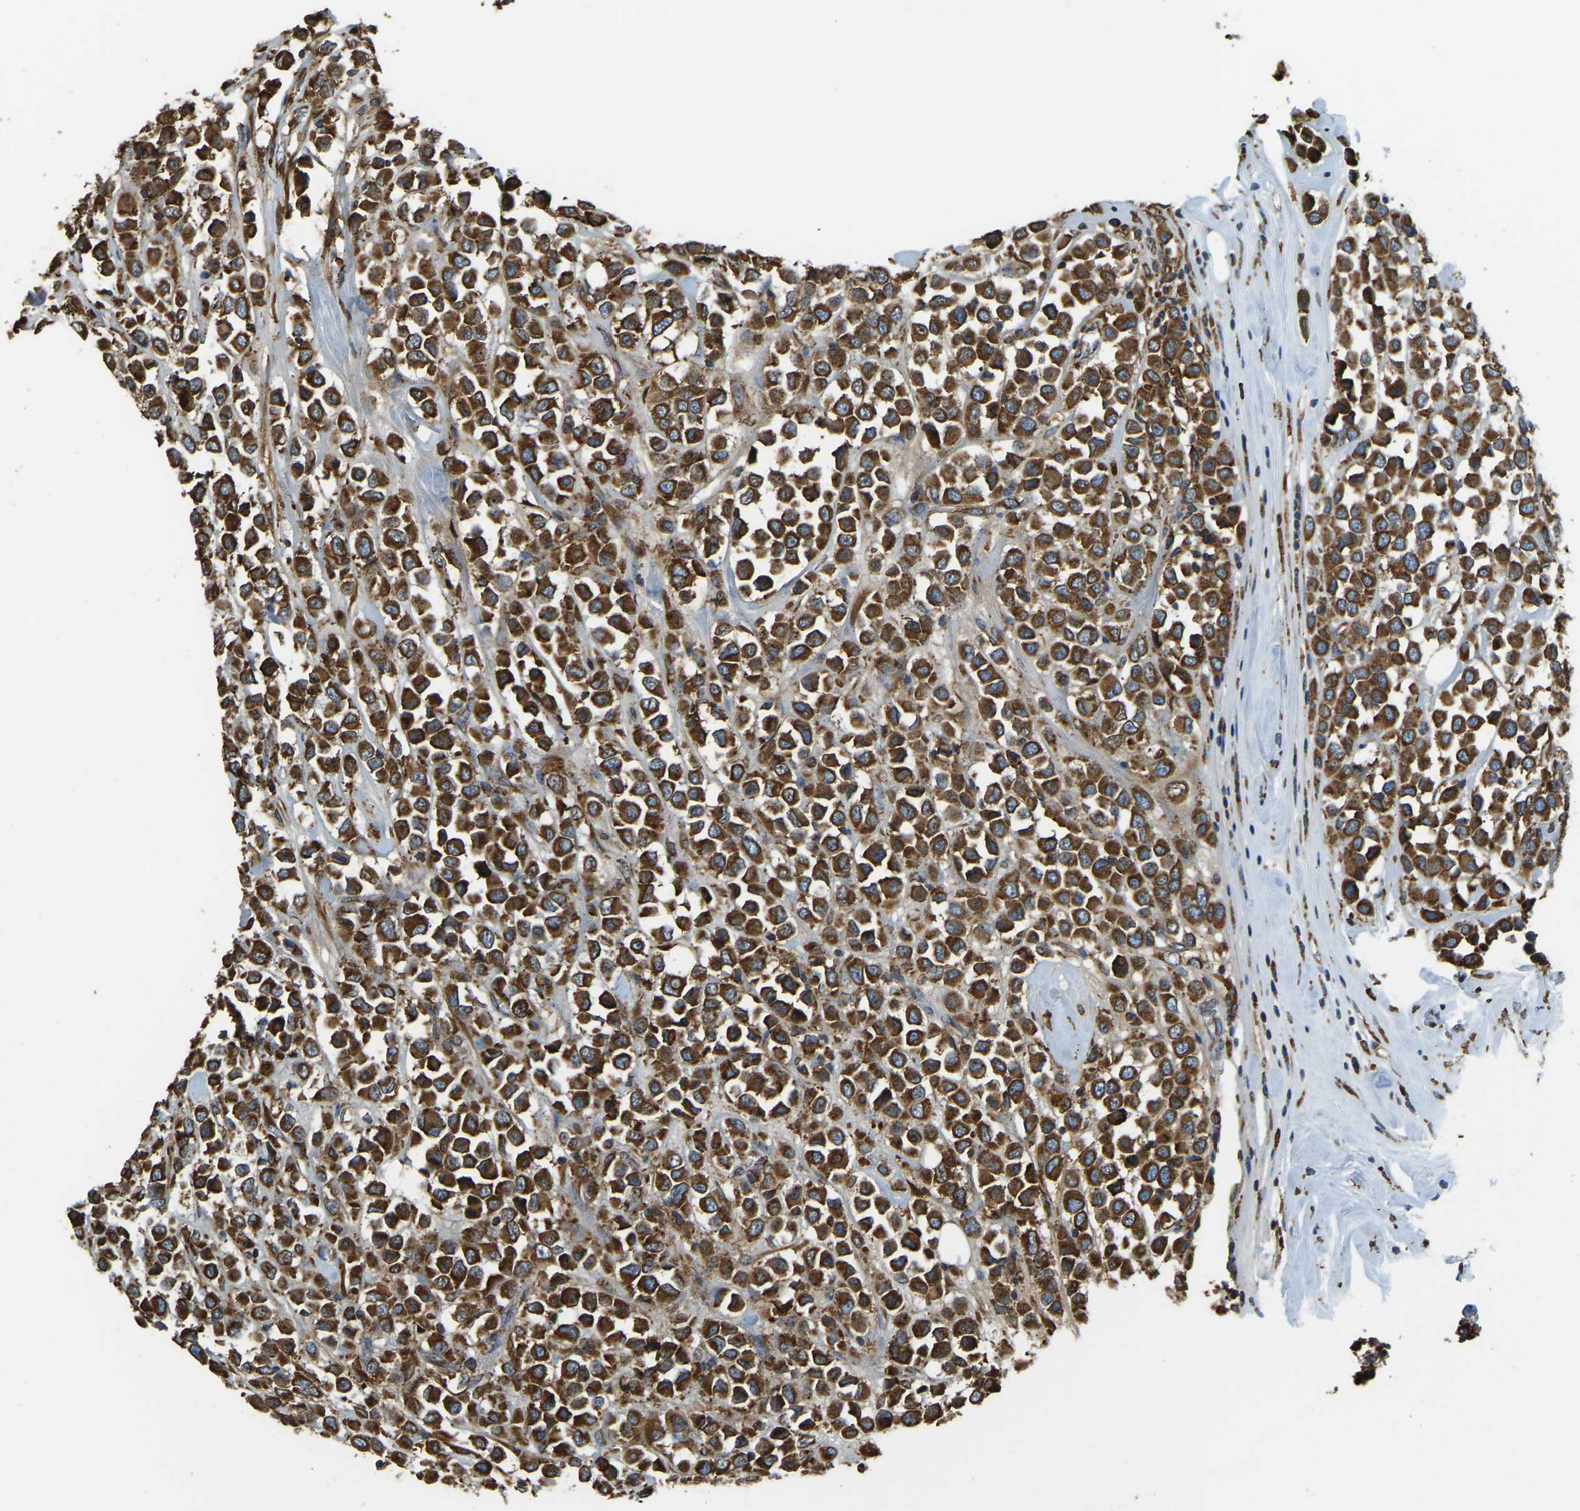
{"staining": {"intensity": "strong", "quantity": ">75%", "location": "cytoplasmic/membranous"}, "tissue": "breast cancer", "cell_type": "Tumor cells", "image_type": "cancer", "snomed": [{"axis": "morphology", "description": "Duct carcinoma"}, {"axis": "topography", "description": "Breast"}], "caption": "DAB (3,3'-diaminobenzidine) immunohistochemical staining of breast invasive ductal carcinoma shows strong cytoplasmic/membranous protein positivity in approximately >75% of tumor cells.", "gene": "RNF115", "patient": {"sex": "female", "age": 61}}